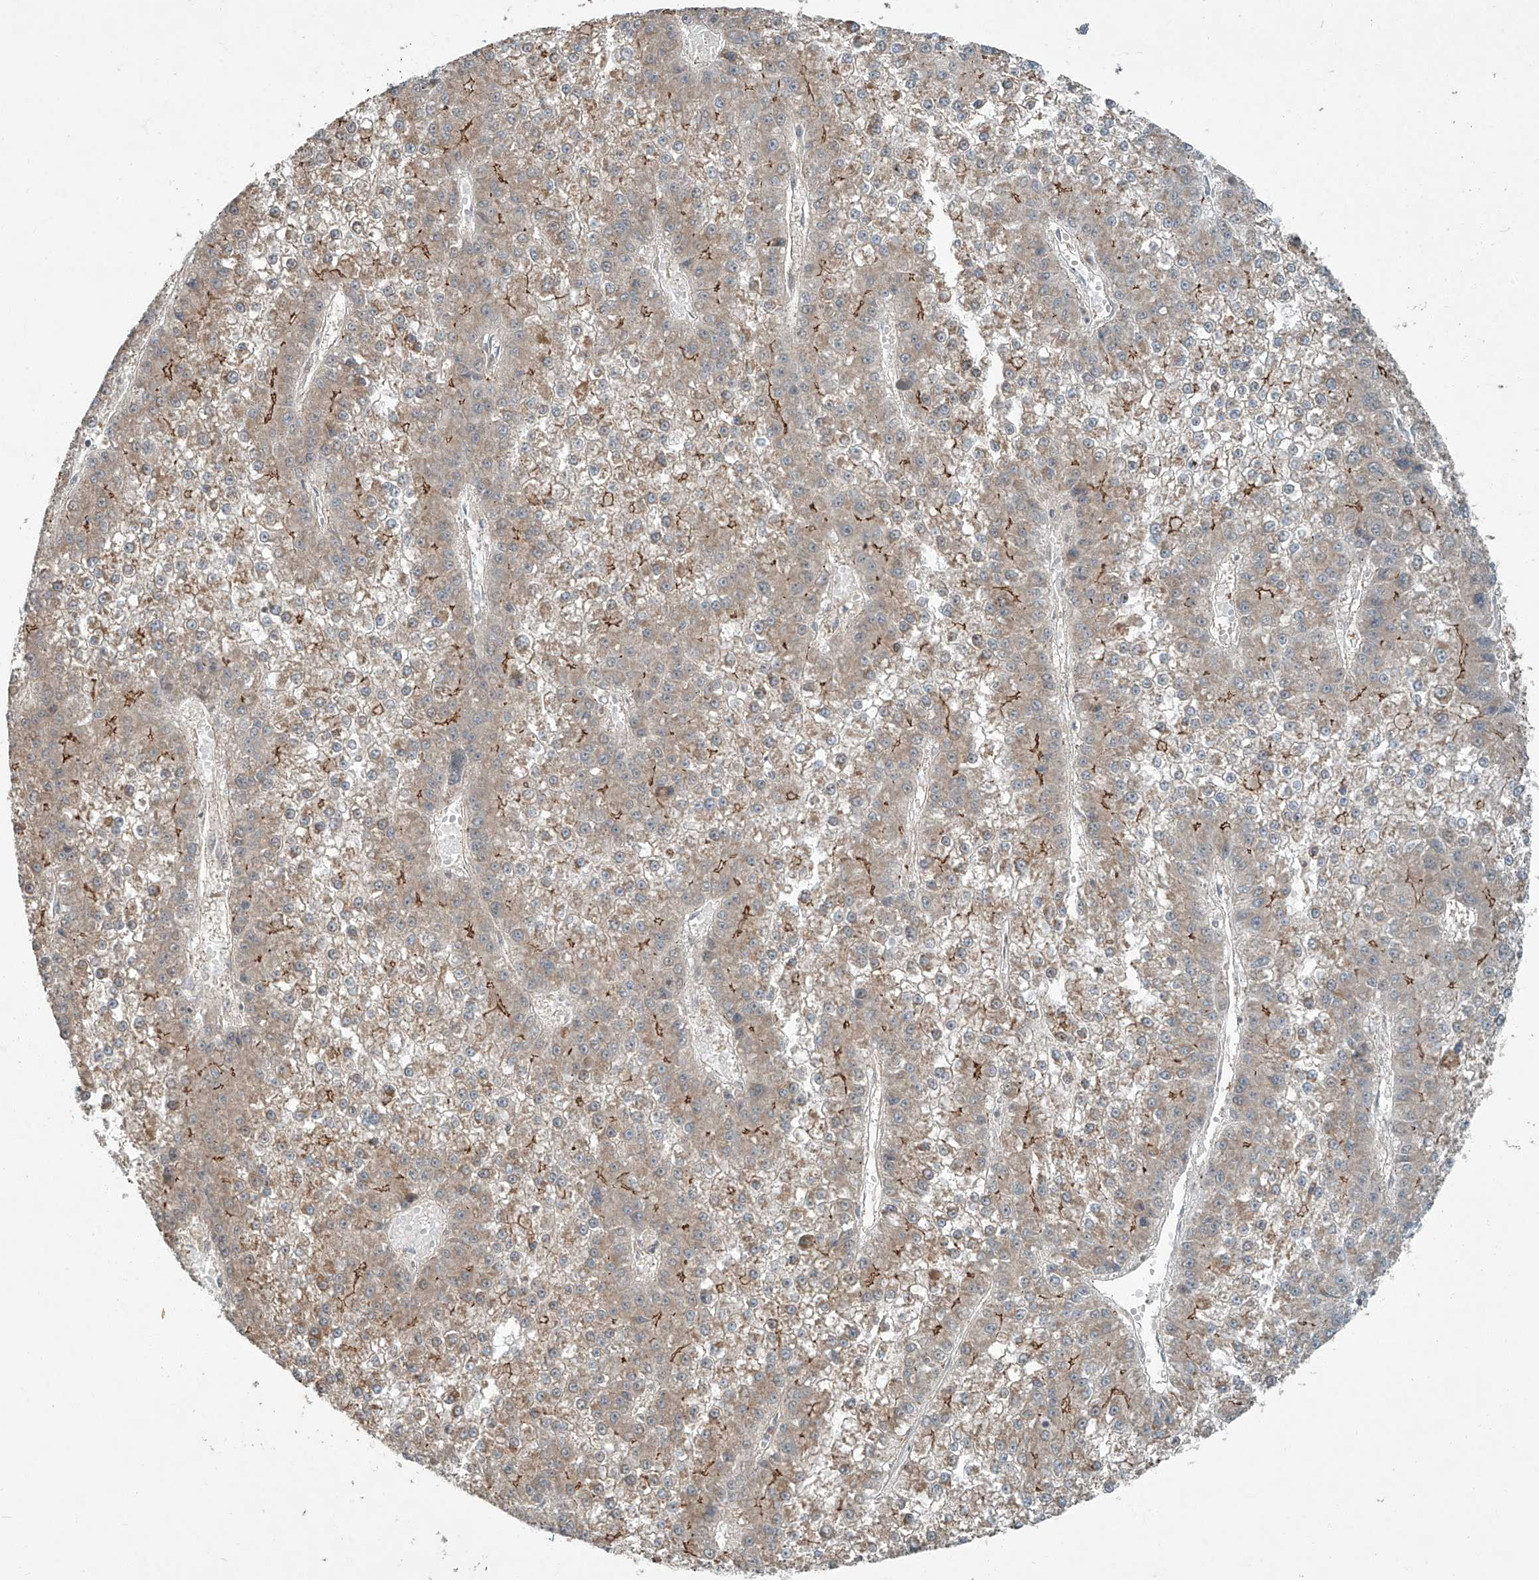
{"staining": {"intensity": "moderate", "quantity": "25%-75%", "location": "cytoplasmic/membranous"}, "tissue": "liver cancer", "cell_type": "Tumor cells", "image_type": "cancer", "snomed": [{"axis": "morphology", "description": "Carcinoma, Hepatocellular, NOS"}, {"axis": "topography", "description": "Liver"}], "caption": "The photomicrograph reveals immunohistochemical staining of hepatocellular carcinoma (liver). There is moderate cytoplasmic/membranous staining is seen in about 25%-75% of tumor cells.", "gene": "ZNF16", "patient": {"sex": "female", "age": 73}}